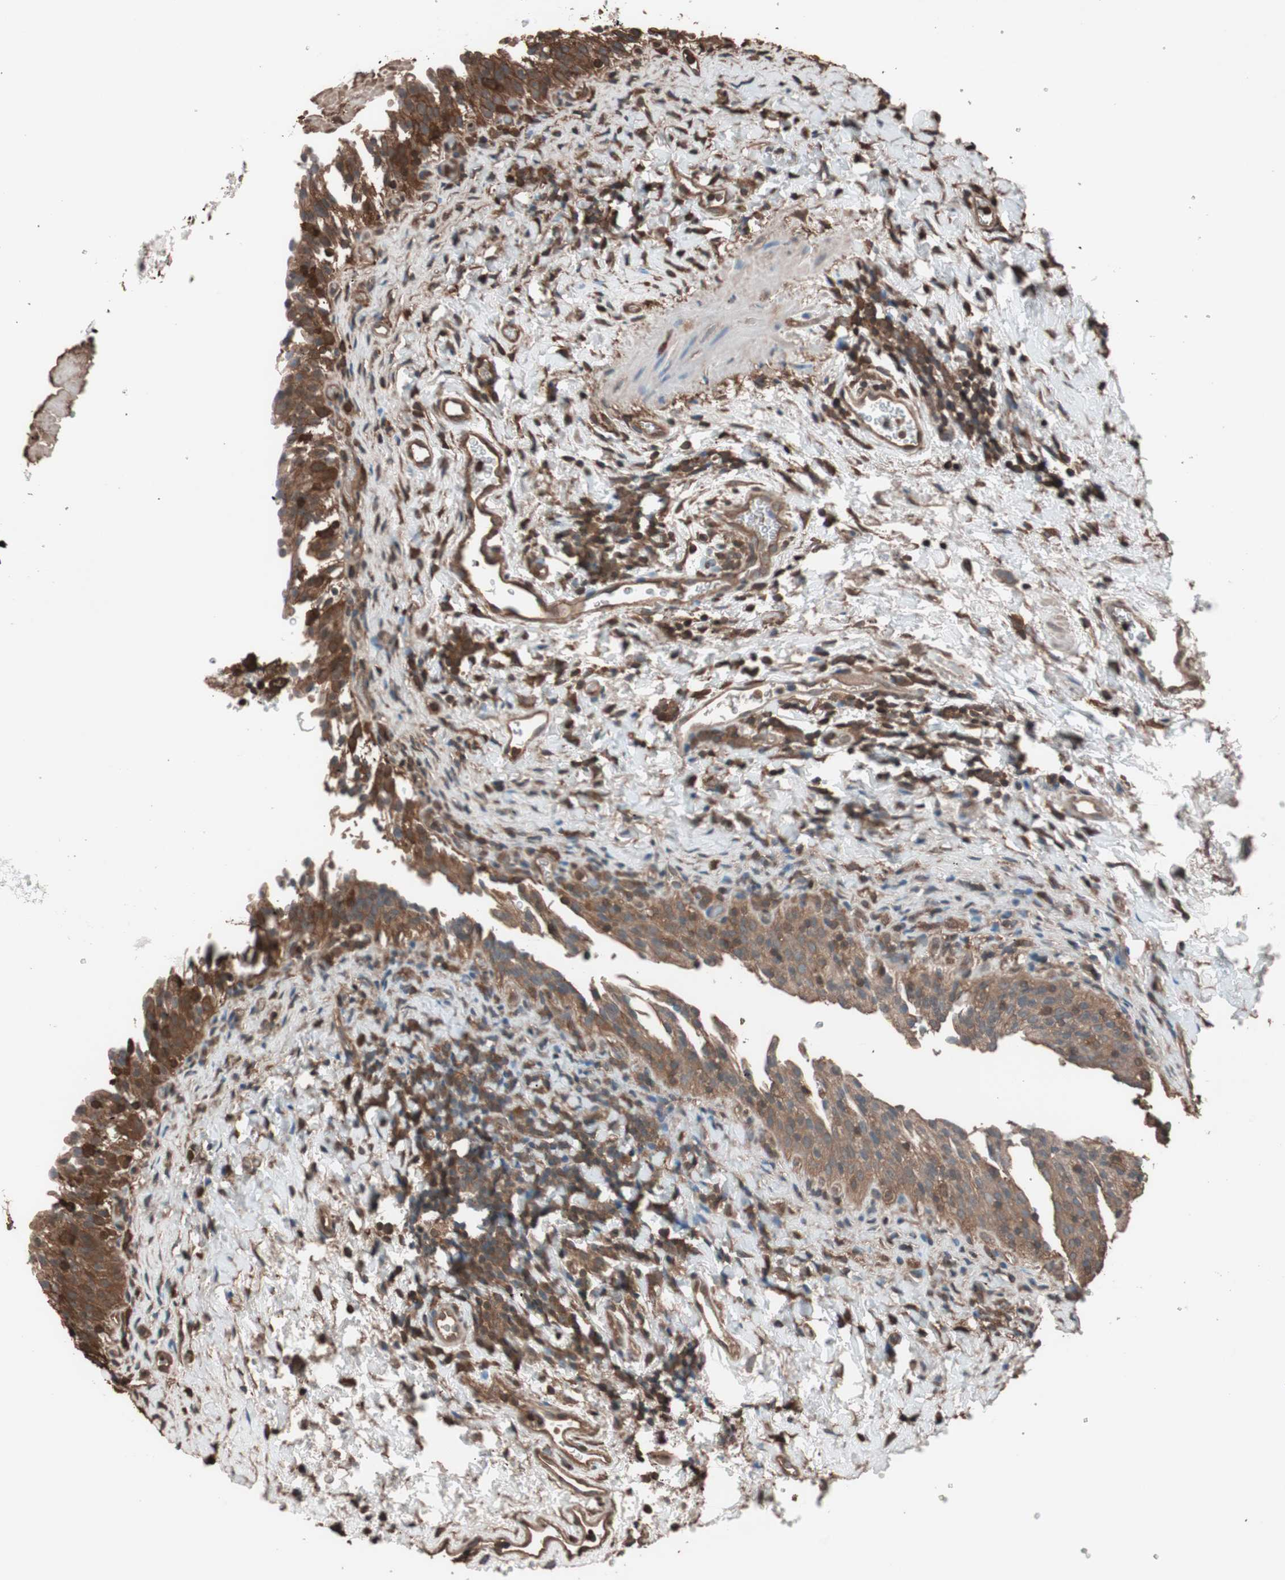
{"staining": {"intensity": "moderate", "quantity": ">75%", "location": "cytoplasmic/membranous"}, "tissue": "urinary bladder", "cell_type": "Urothelial cells", "image_type": "normal", "snomed": [{"axis": "morphology", "description": "Normal tissue, NOS"}, {"axis": "topography", "description": "Urinary bladder"}], "caption": "DAB immunohistochemical staining of unremarkable human urinary bladder demonstrates moderate cytoplasmic/membranous protein positivity in approximately >75% of urothelial cells.", "gene": "CALM2", "patient": {"sex": "male", "age": 51}}